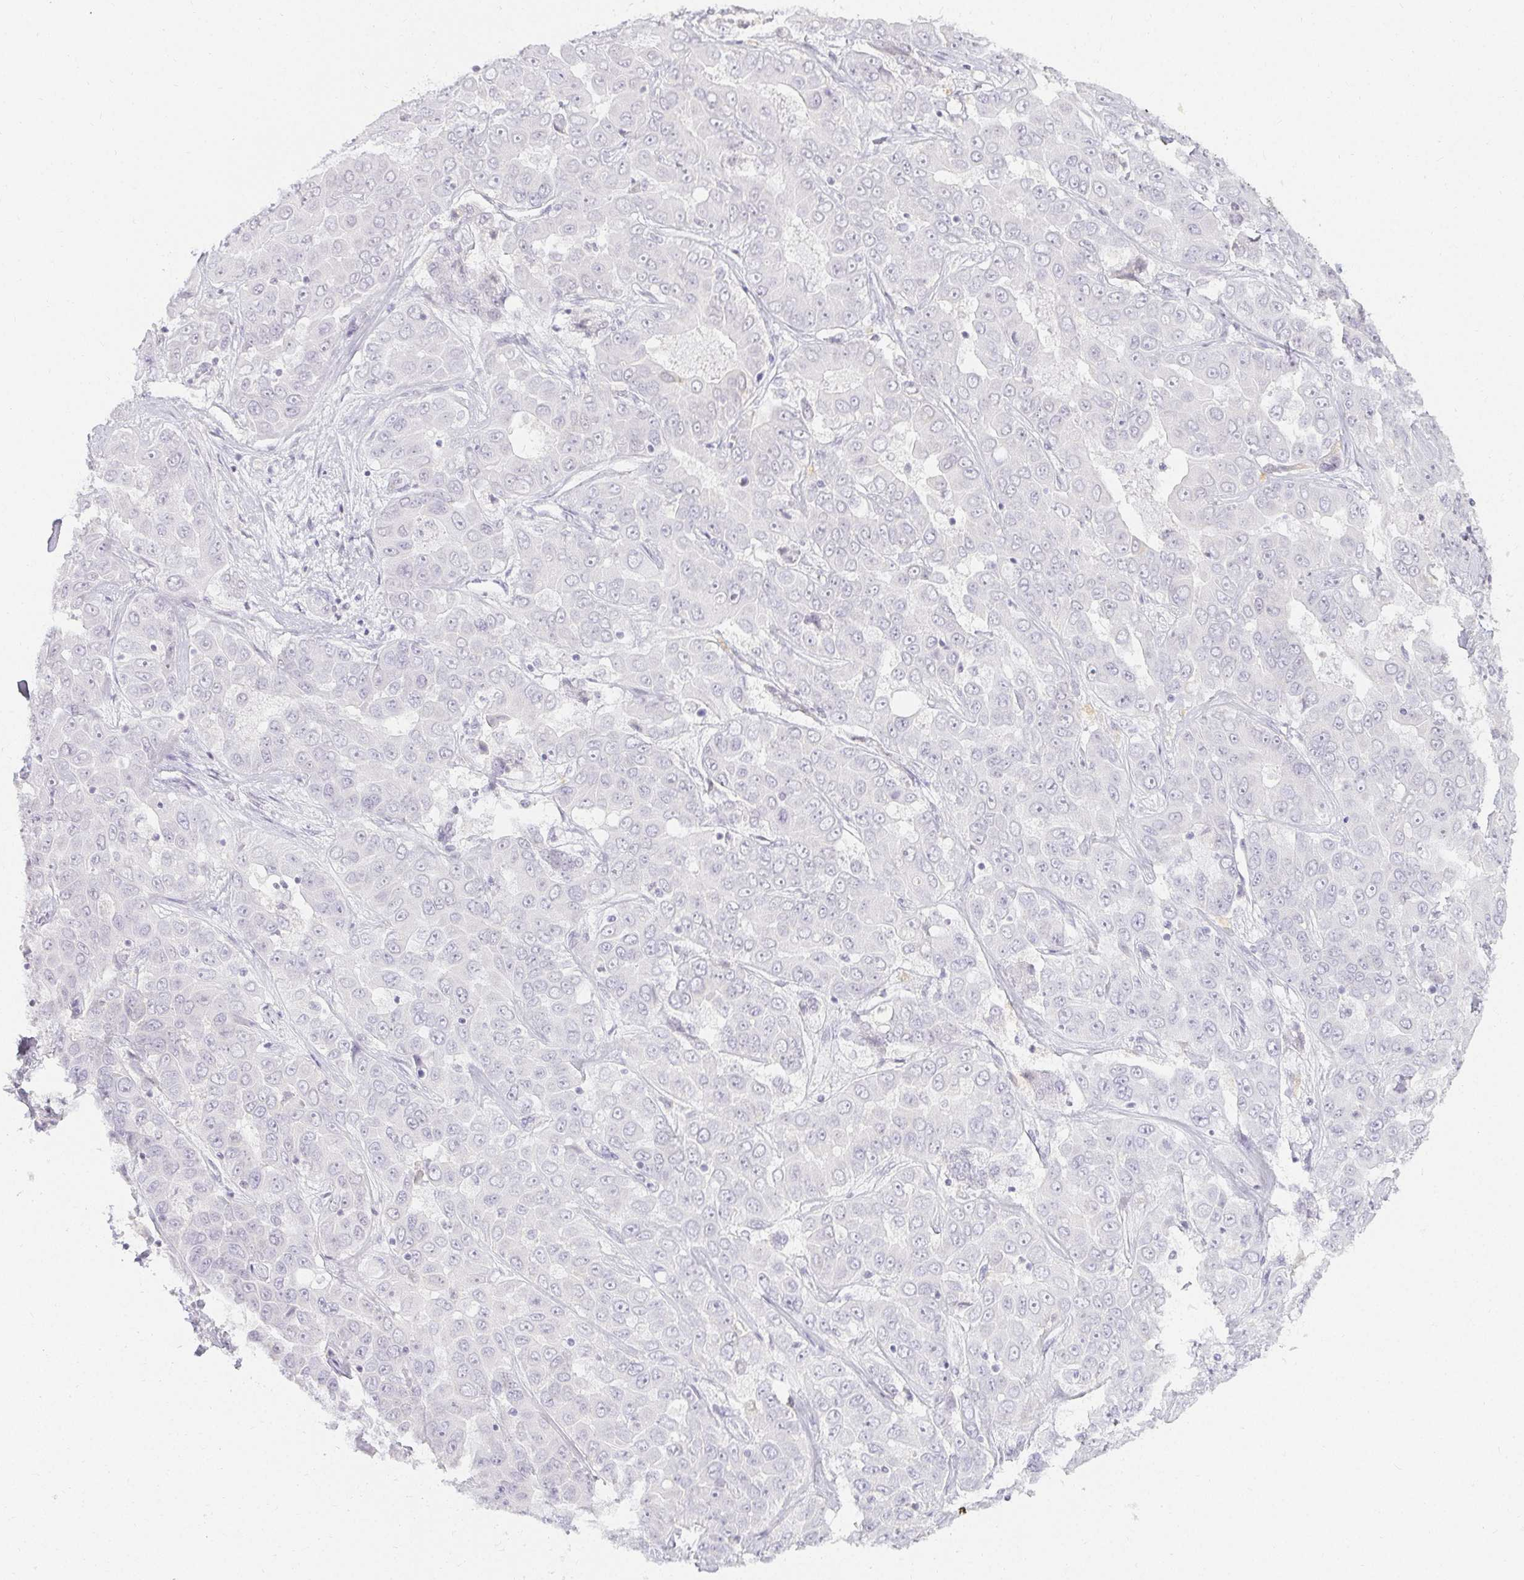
{"staining": {"intensity": "negative", "quantity": "none", "location": "none"}, "tissue": "liver cancer", "cell_type": "Tumor cells", "image_type": "cancer", "snomed": [{"axis": "morphology", "description": "Cholangiocarcinoma"}, {"axis": "topography", "description": "Liver"}], "caption": "IHC image of neoplastic tissue: liver cholangiocarcinoma stained with DAB (3,3'-diaminobenzidine) displays no significant protein positivity in tumor cells.", "gene": "ACAN", "patient": {"sex": "female", "age": 52}}